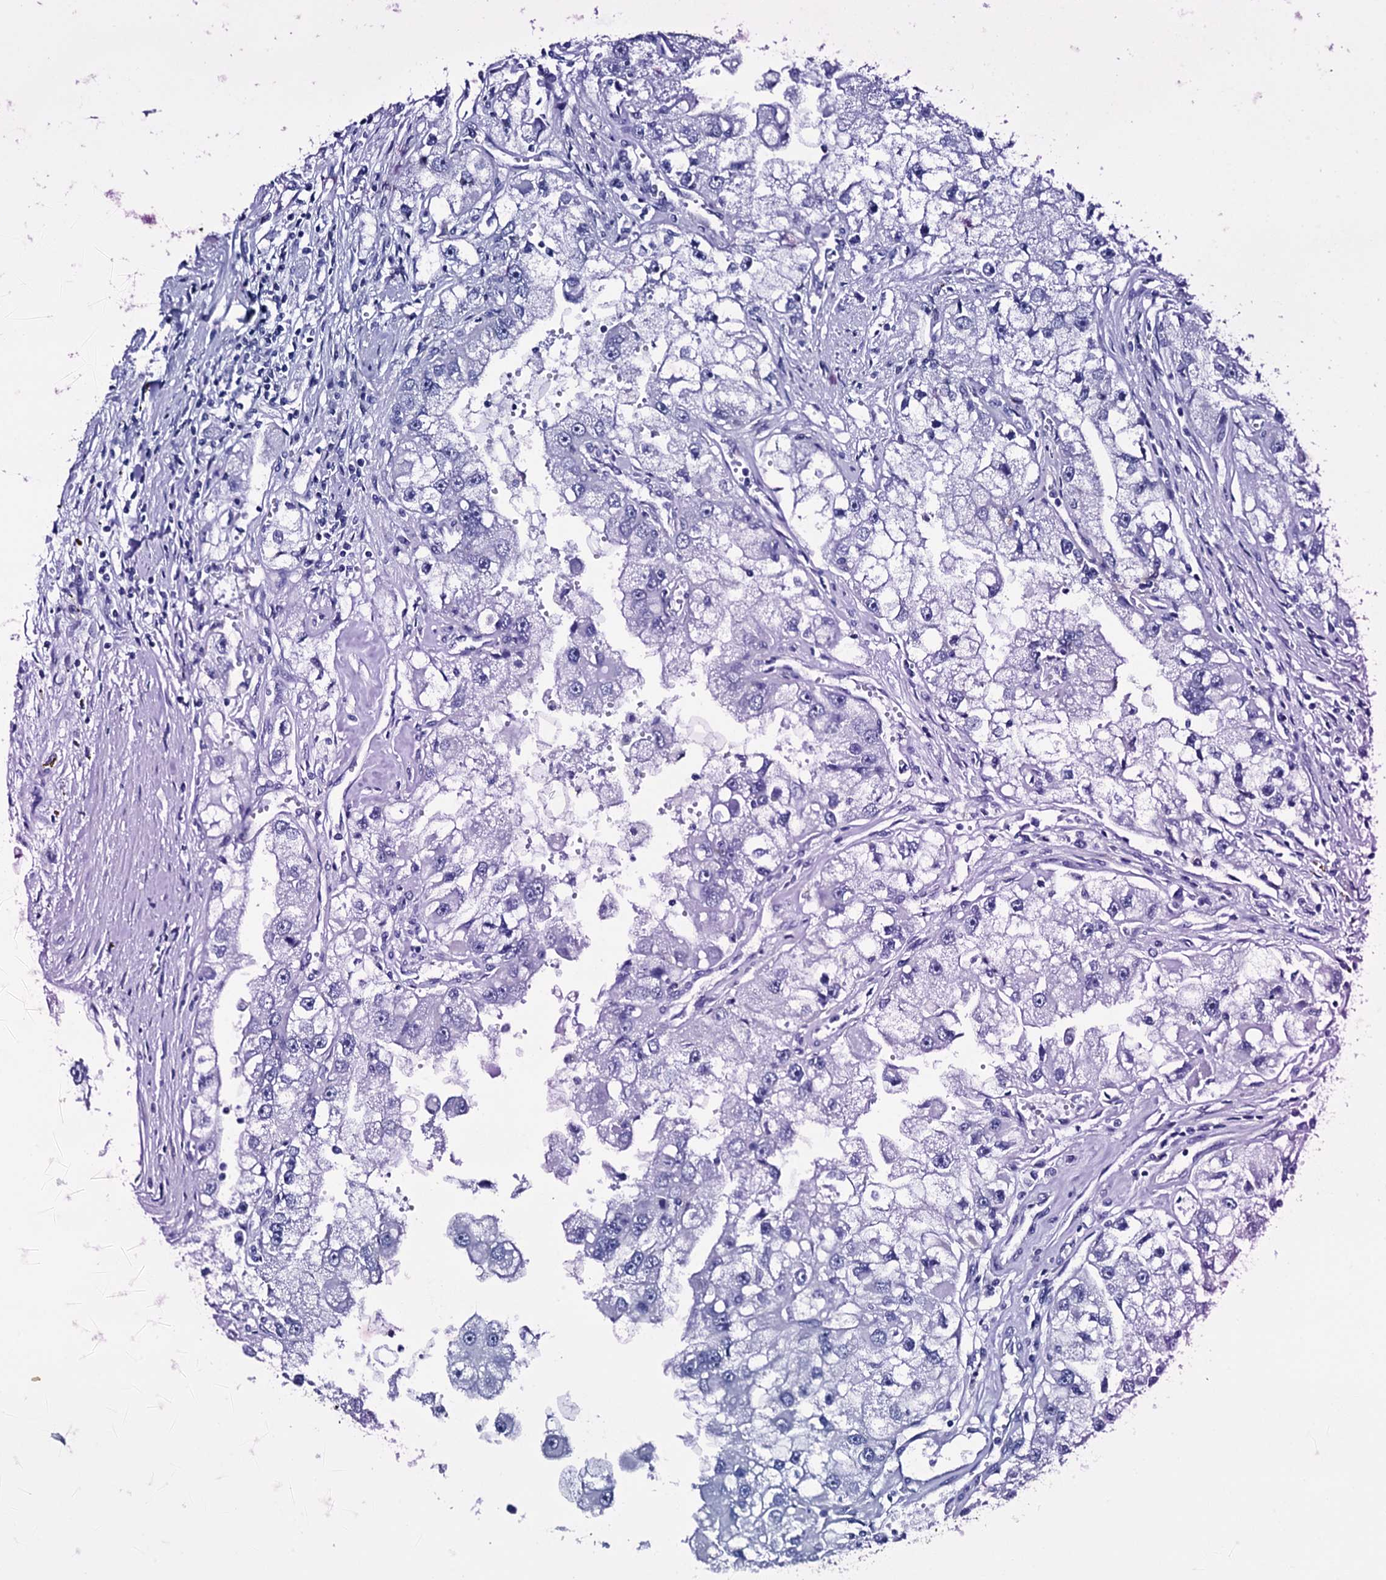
{"staining": {"intensity": "negative", "quantity": "none", "location": "none"}, "tissue": "renal cancer", "cell_type": "Tumor cells", "image_type": "cancer", "snomed": [{"axis": "morphology", "description": "Adenocarcinoma, NOS"}, {"axis": "topography", "description": "Kidney"}], "caption": "Immunohistochemistry of human renal adenocarcinoma demonstrates no staining in tumor cells.", "gene": "ITPRID2", "patient": {"sex": "male", "age": 63}}